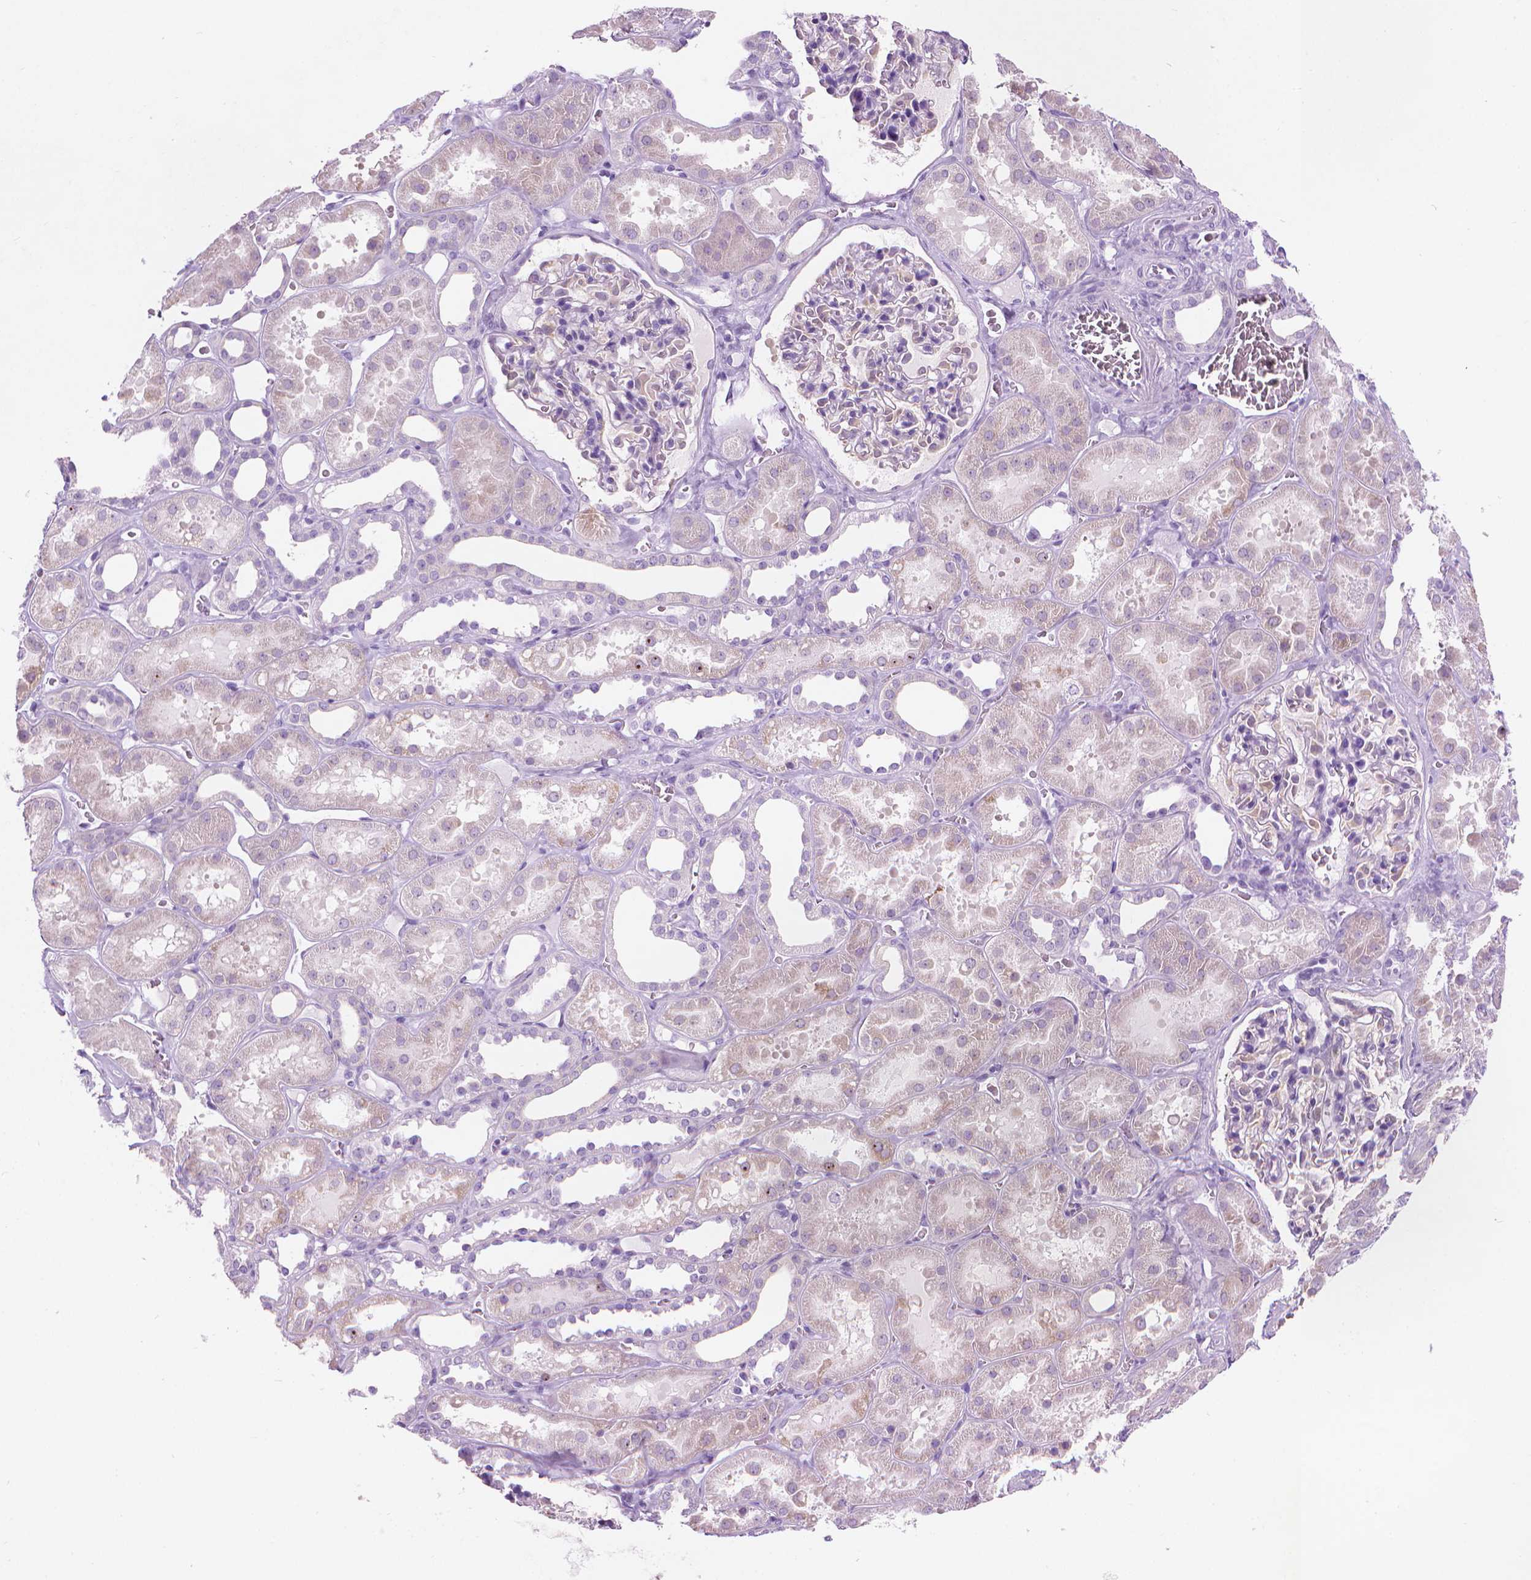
{"staining": {"intensity": "negative", "quantity": "none", "location": "none"}, "tissue": "kidney", "cell_type": "Cells in glomeruli", "image_type": "normal", "snomed": [{"axis": "morphology", "description": "Normal tissue, NOS"}, {"axis": "topography", "description": "Kidney"}], "caption": "The photomicrograph shows no staining of cells in glomeruli in unremarkable kidney. (Stains: DAB (3,3'-diaminobenzidine) immunohistochemistry (IHC) with hematoxylin counter stain, Microscopy: brightfield microscopy at high magnification).", "gene": "TTC29", "patient": {"sex": "female", "age": 41}}